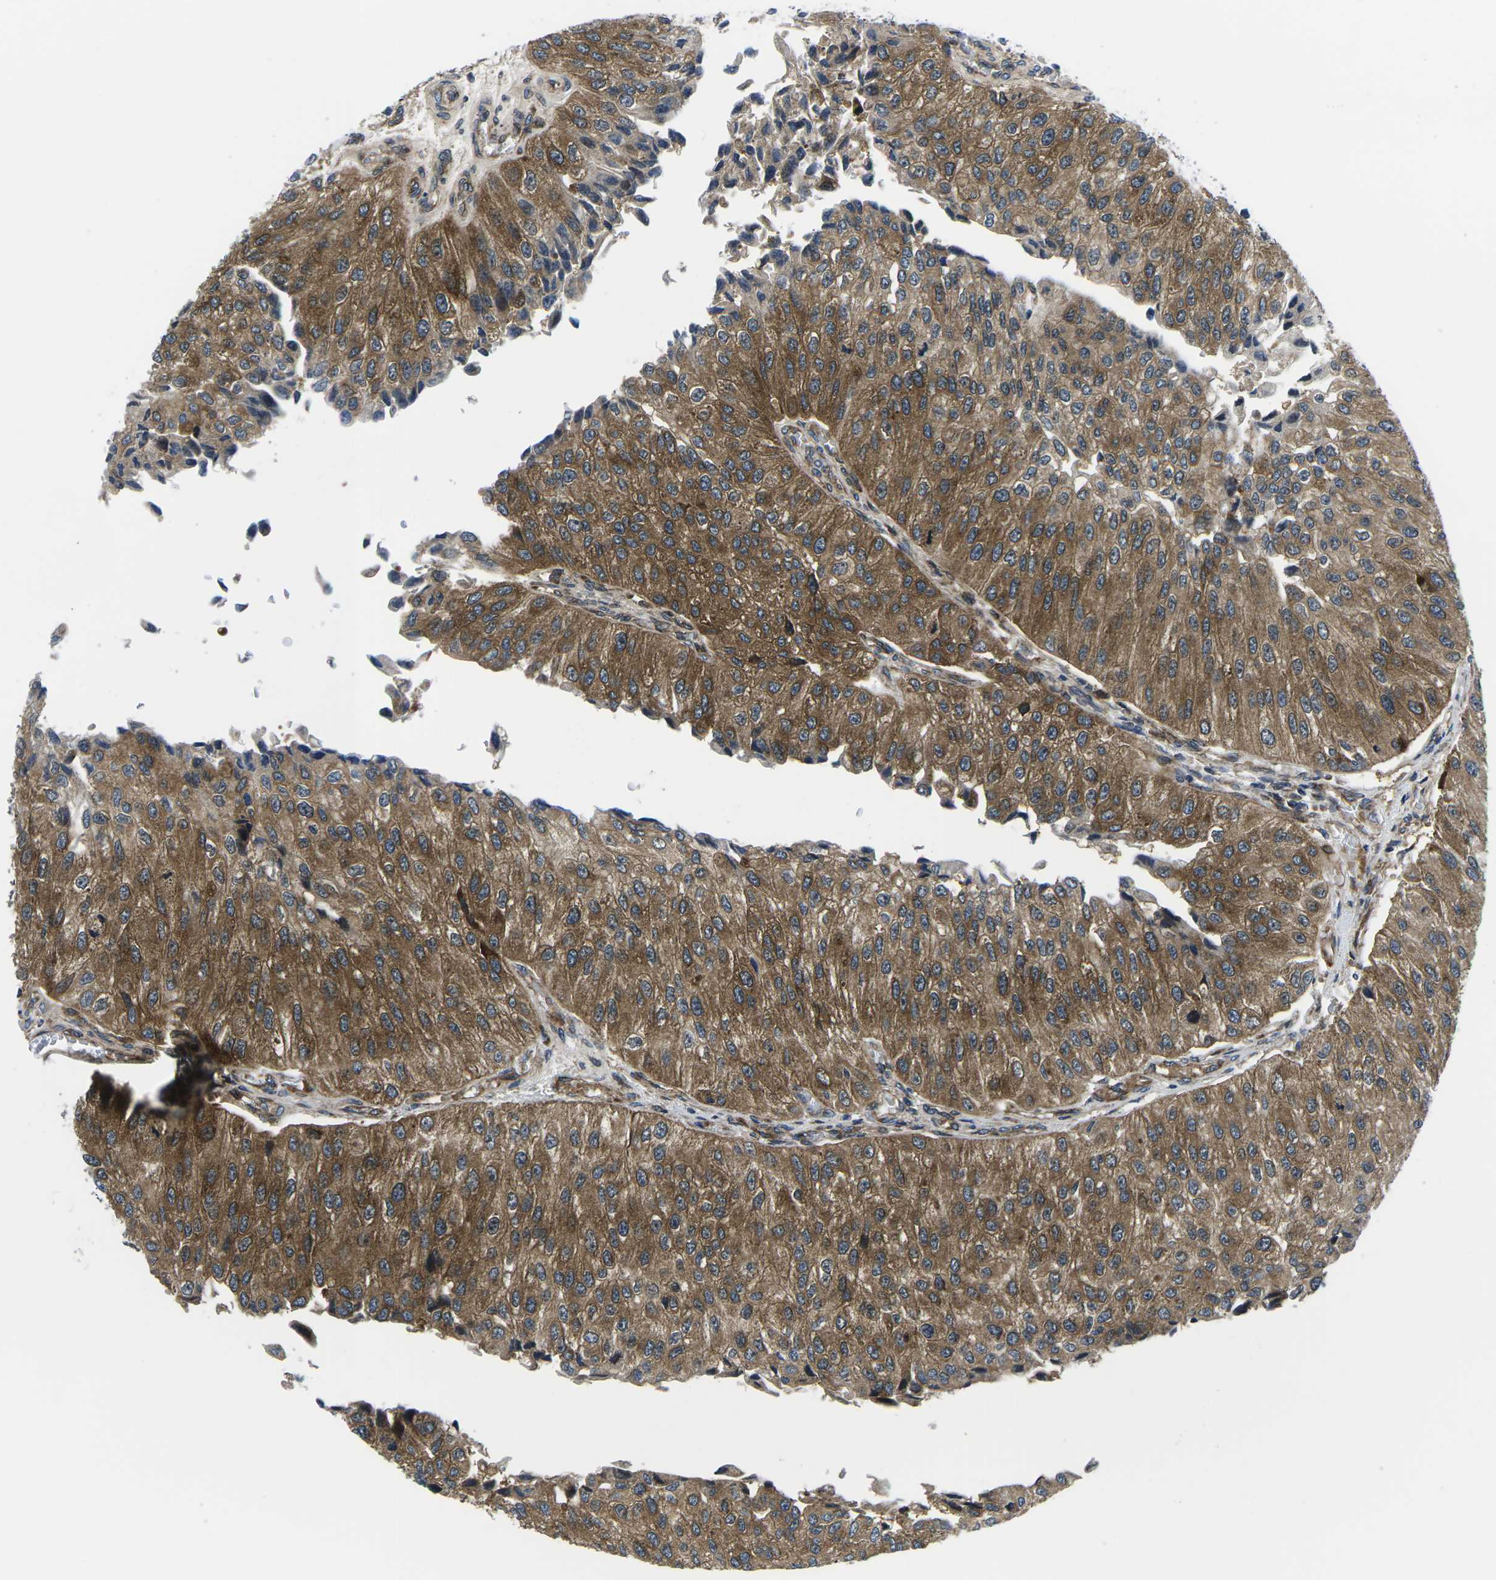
{"staining": {"intensity": "moderate", "quantity": ">75%", "location": "cytoplasmic/membranous"}, "tissue": "urothelial cancer", "cell_type": "Tumor cells", "image_type": "cancer", "snomed": [{"axis": "morphology", "description": "Urothelial carcinoma, High grade"}, {"axis": "topography", "description": "Kidney"}, {"axis": "topography", "description": "Urinary bladder"}], "caption": "Protein staining by immunohistochemistry displays moderate cytoplasmic/membranous staining in about >75% of tumor cells in urothelial cancer.", "gene": "EIF4E", "patient": {"sex": "male", "age": 77}}